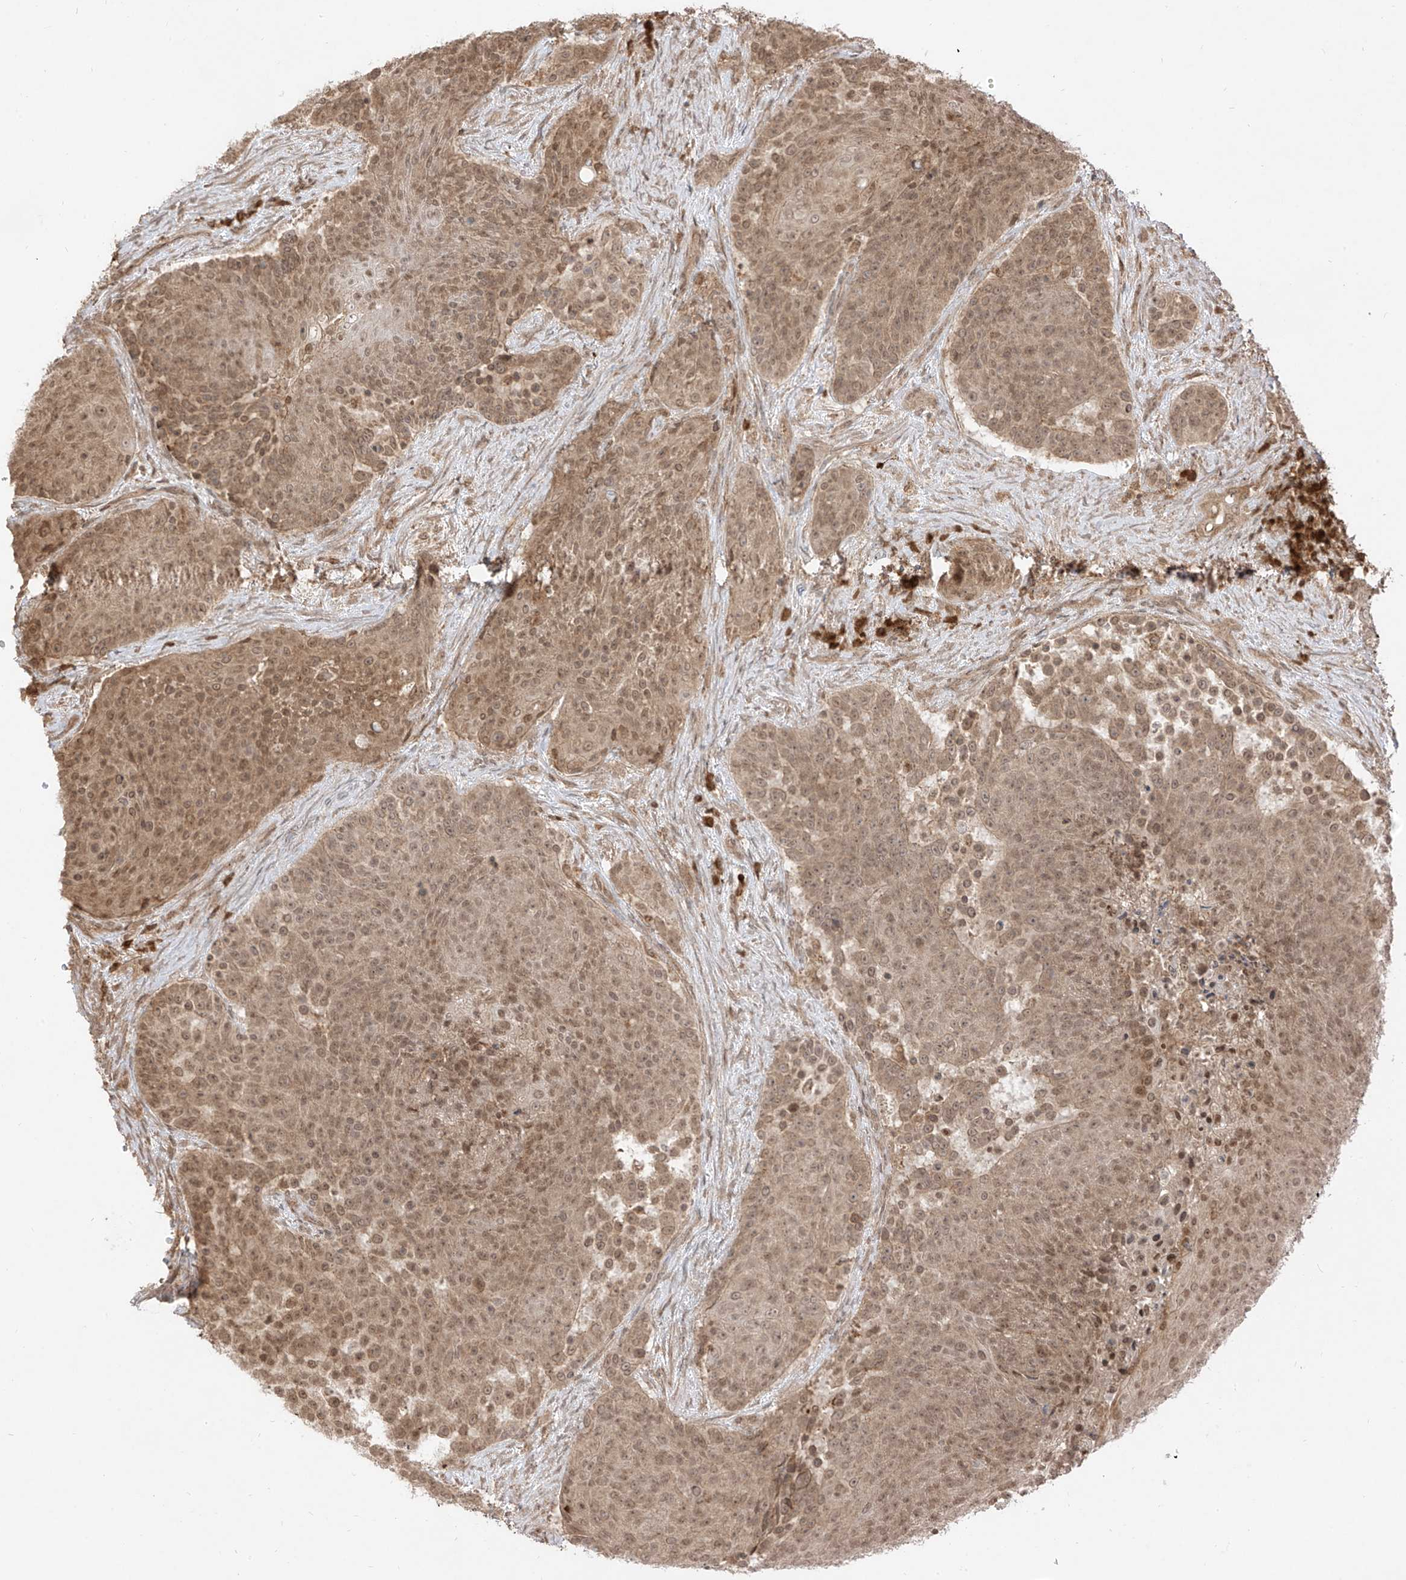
{"staining": {"intensity": "moderate", "quantity": ">75%", "location": "cytoplasmic/membranous,nuclear"}, "tissue": "urothelial cancer", "cell_type": "Tumor cells", "image_type": "cancer", "snomed": [{"axis": "morphology", "description": "Urothelial carcinoma, High grade"}, {"axis": "topography", "description": "Urinary bladder"}], "caption": "Immunohistochemistry (IHC) image of neoplastic tissue: urothelial cancer stained using IHC exhibits medium levels of moderate protein expression localized specifically in the cytoplasmic/membranous and nuclear of tumor cells, appearing as a cytoplasmic/membranous and nuclear brown color.", "gene": "LCOR", "patient": {"sex": "female", "age": 63}}